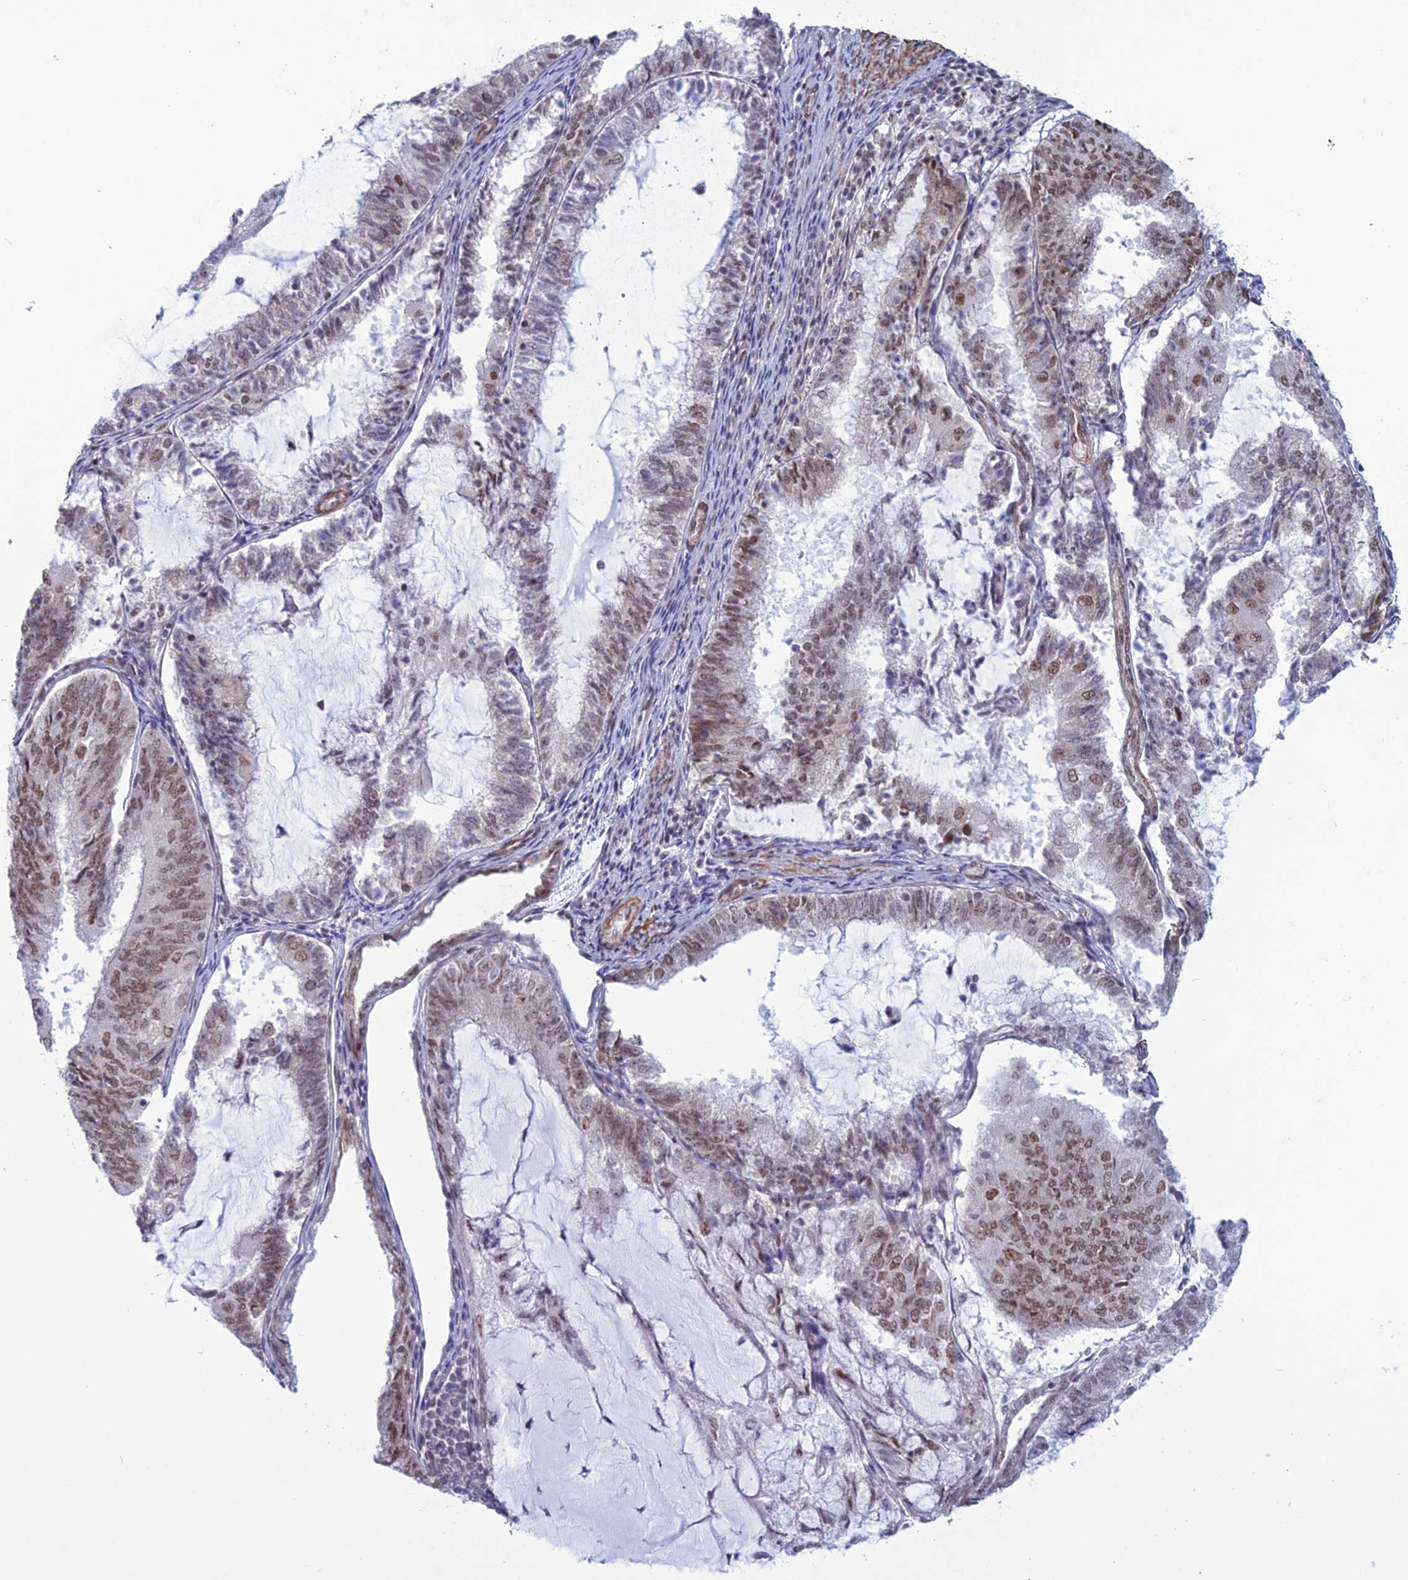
{"staining": {"intensity": "moderate", "quantity": ">75%", "location": "nuclear"}, "tissue": "endometrial cancer", "cell_type": "Tumor cells", "image_type": "cancer", "snomed": [{"axis": "morphology", "description": "Adenocarcinoma, NOS"}, {"axis": "topography", "description": "Endometrium"}], "caption": "Protein analysis of endometrial cancer (adenocarcinoma) tissue exhibits moderate nuclear positivity in approximately >75% of tumor cells.", "gene": "U2AF1", "patient": {"sex": "female", "age": 81}}